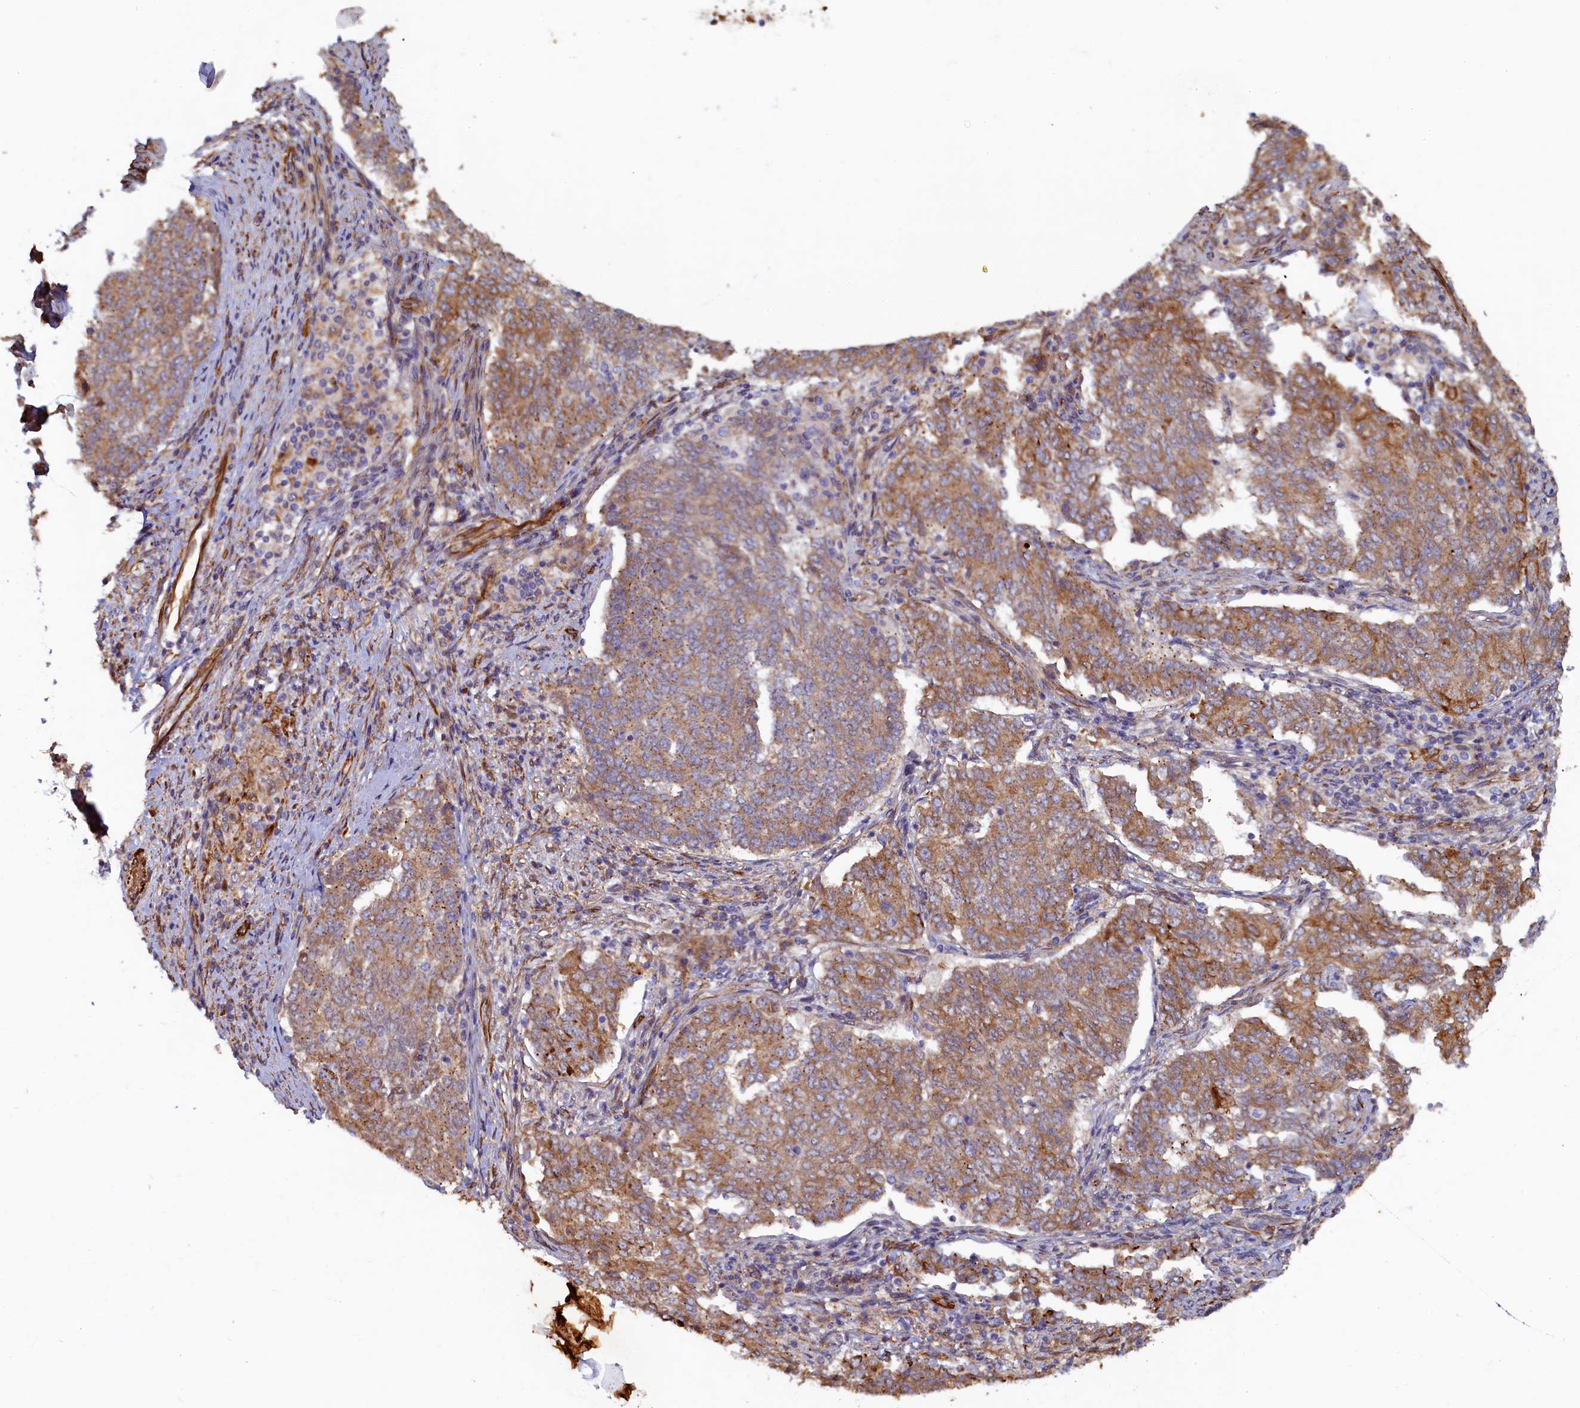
{"staining": {"intensity": "moderate", "quantity": ">75%", "location": "cytoplasmic/membranous"}, "tissue": "endometrial cancer", "cell_type": "Tumor cells", "image_type": "cancer", "snomed": [{"axis": "morphology", "description": "Adenocarcinoma, NOS"}, {"axis": "topography", "description": "Endometrium"}], "caption": "Adenocarcinoma (endometrial) was stained to show a protein in brown. There is medium levels of moderate cytoplasmic/membranous staining in approximately >75% of tumor cells.", "gene": "LRRC57", "patient": {"sex": "female", "age": 80}}